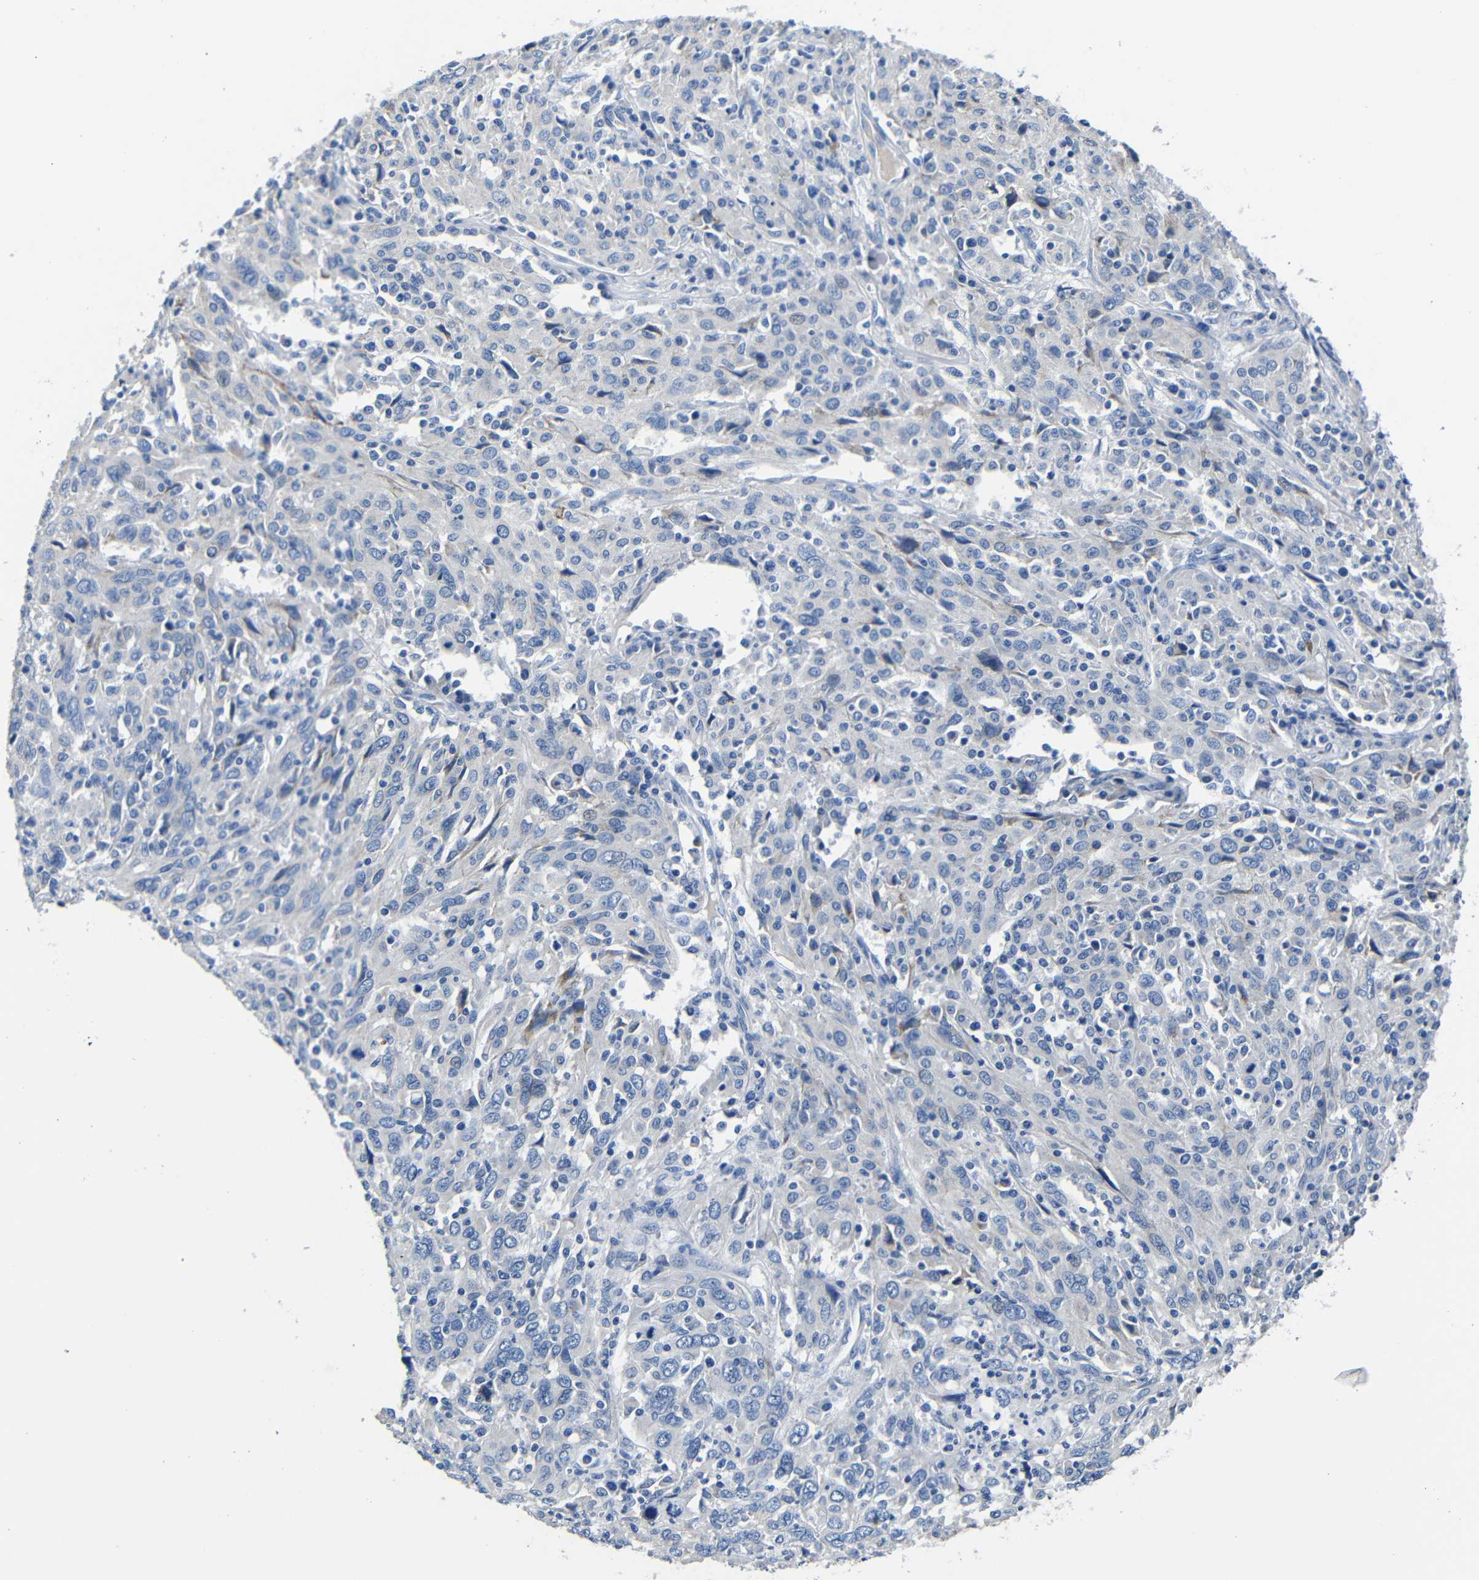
{"staining": {"intensity": "negative", "quantity": "none", "location": "none"}, "tissue": "cervical cancer", "cell_type": "Tumor cells", "image_type": "cancer", "snomed": [{"axis": "morphology", "description": "Squamous cell carcinoma, NOS"}, {"axis": "topography", "description": "Cervix"}], "caption": "Photomicrograph shows no significant protein staining in tumor cells of cervical squamous cell carcinoma.", "gene": "TNFAIP1", "patient": {"sex": "female", "age": 46}}